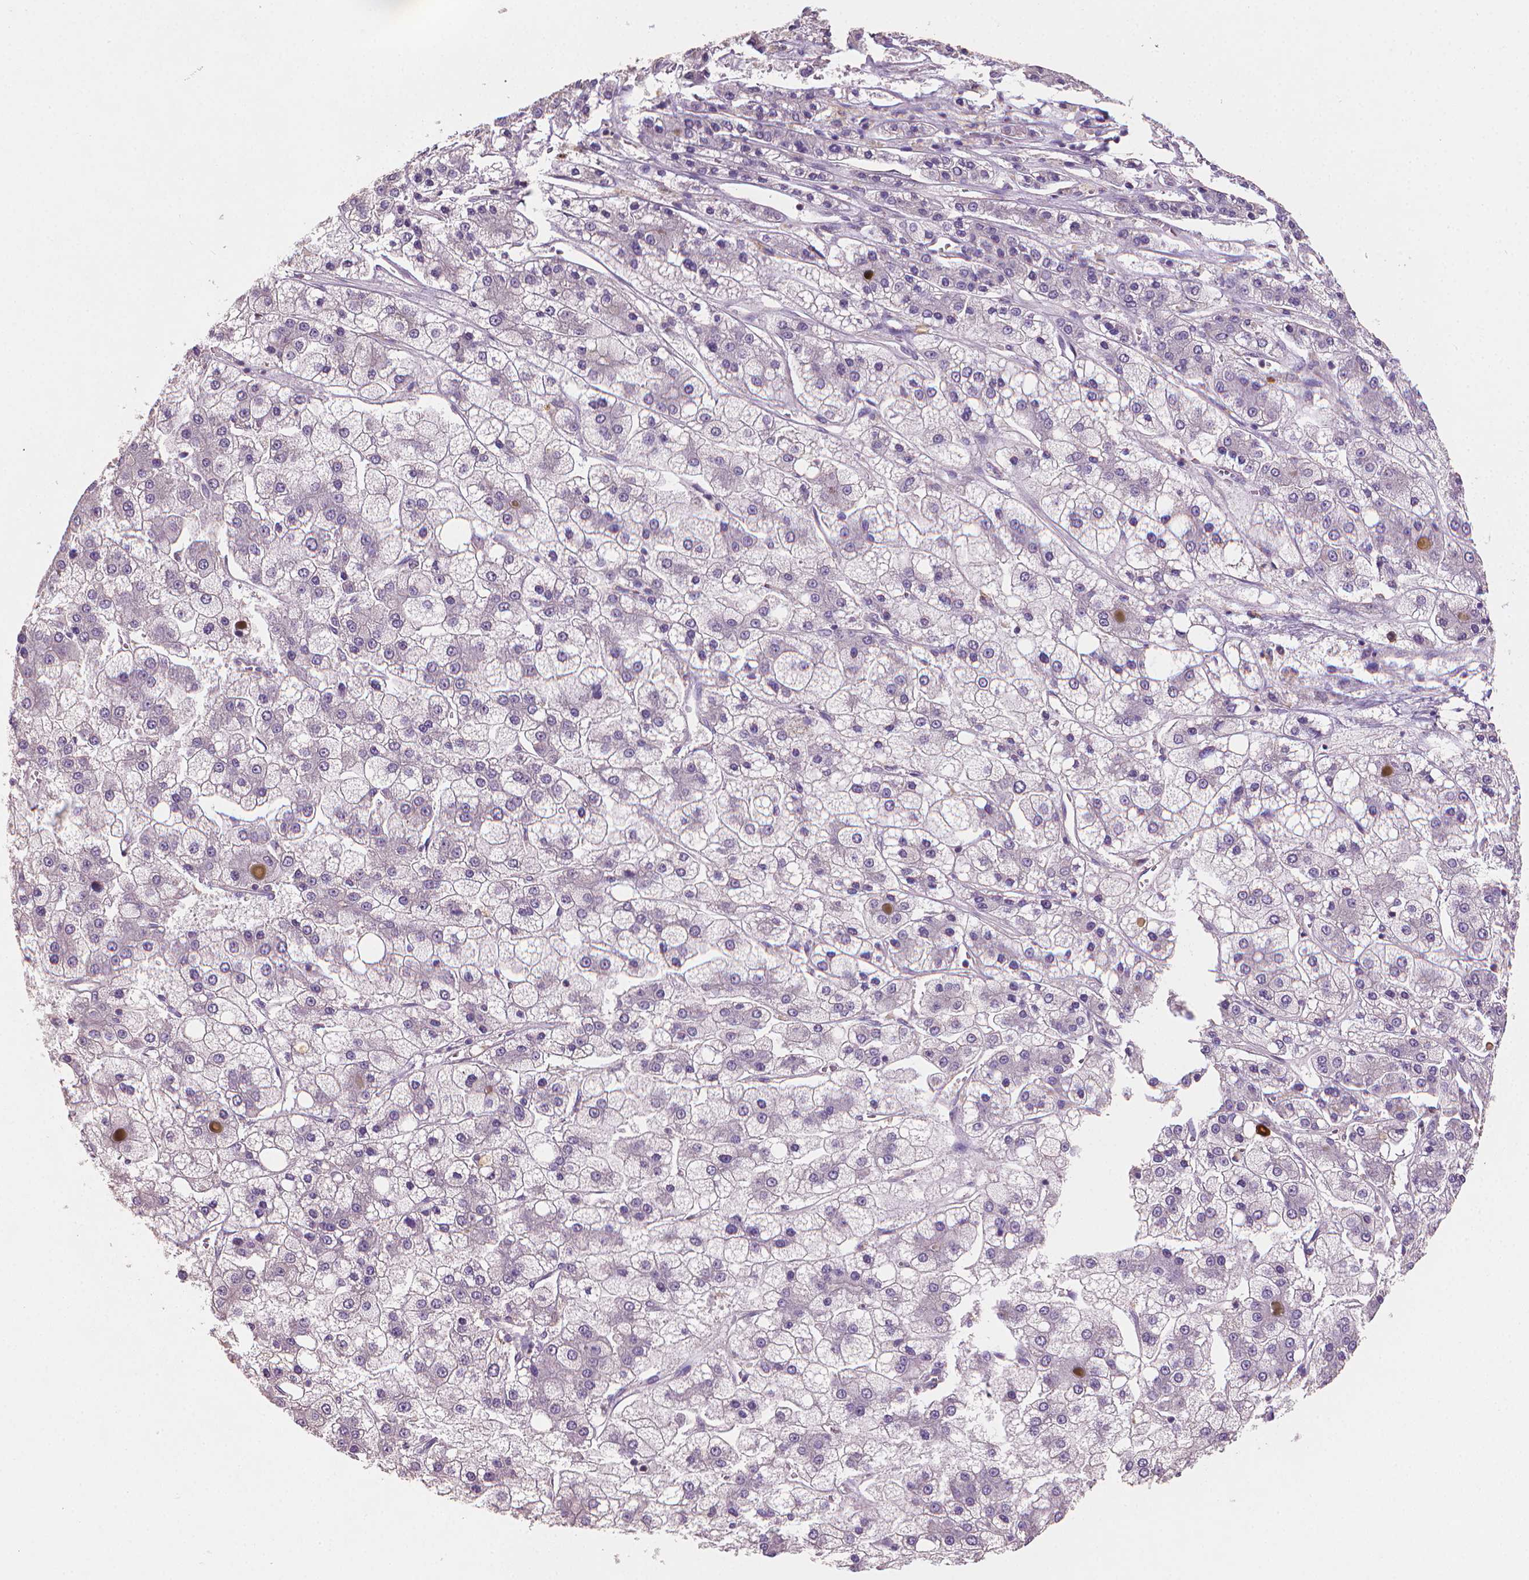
{"staining": {"intensity": "negative", "quantity": "none", "location": "none"}, "tissue": "liver cancer", "cell_type": "Tumor cells", "image_type": "cancer", "snomed": [{"axis": "morphology", "description": "Carcinoma, Hepatocellular, NOS"}, {"axis": "topography", "description": "Liver"}], "caption": "Tumor cells show no significant protein staining in hepatocellular carcinoma (liver).", "gene": "CATIP", "patient": {"sex": "male", "age": 73}}